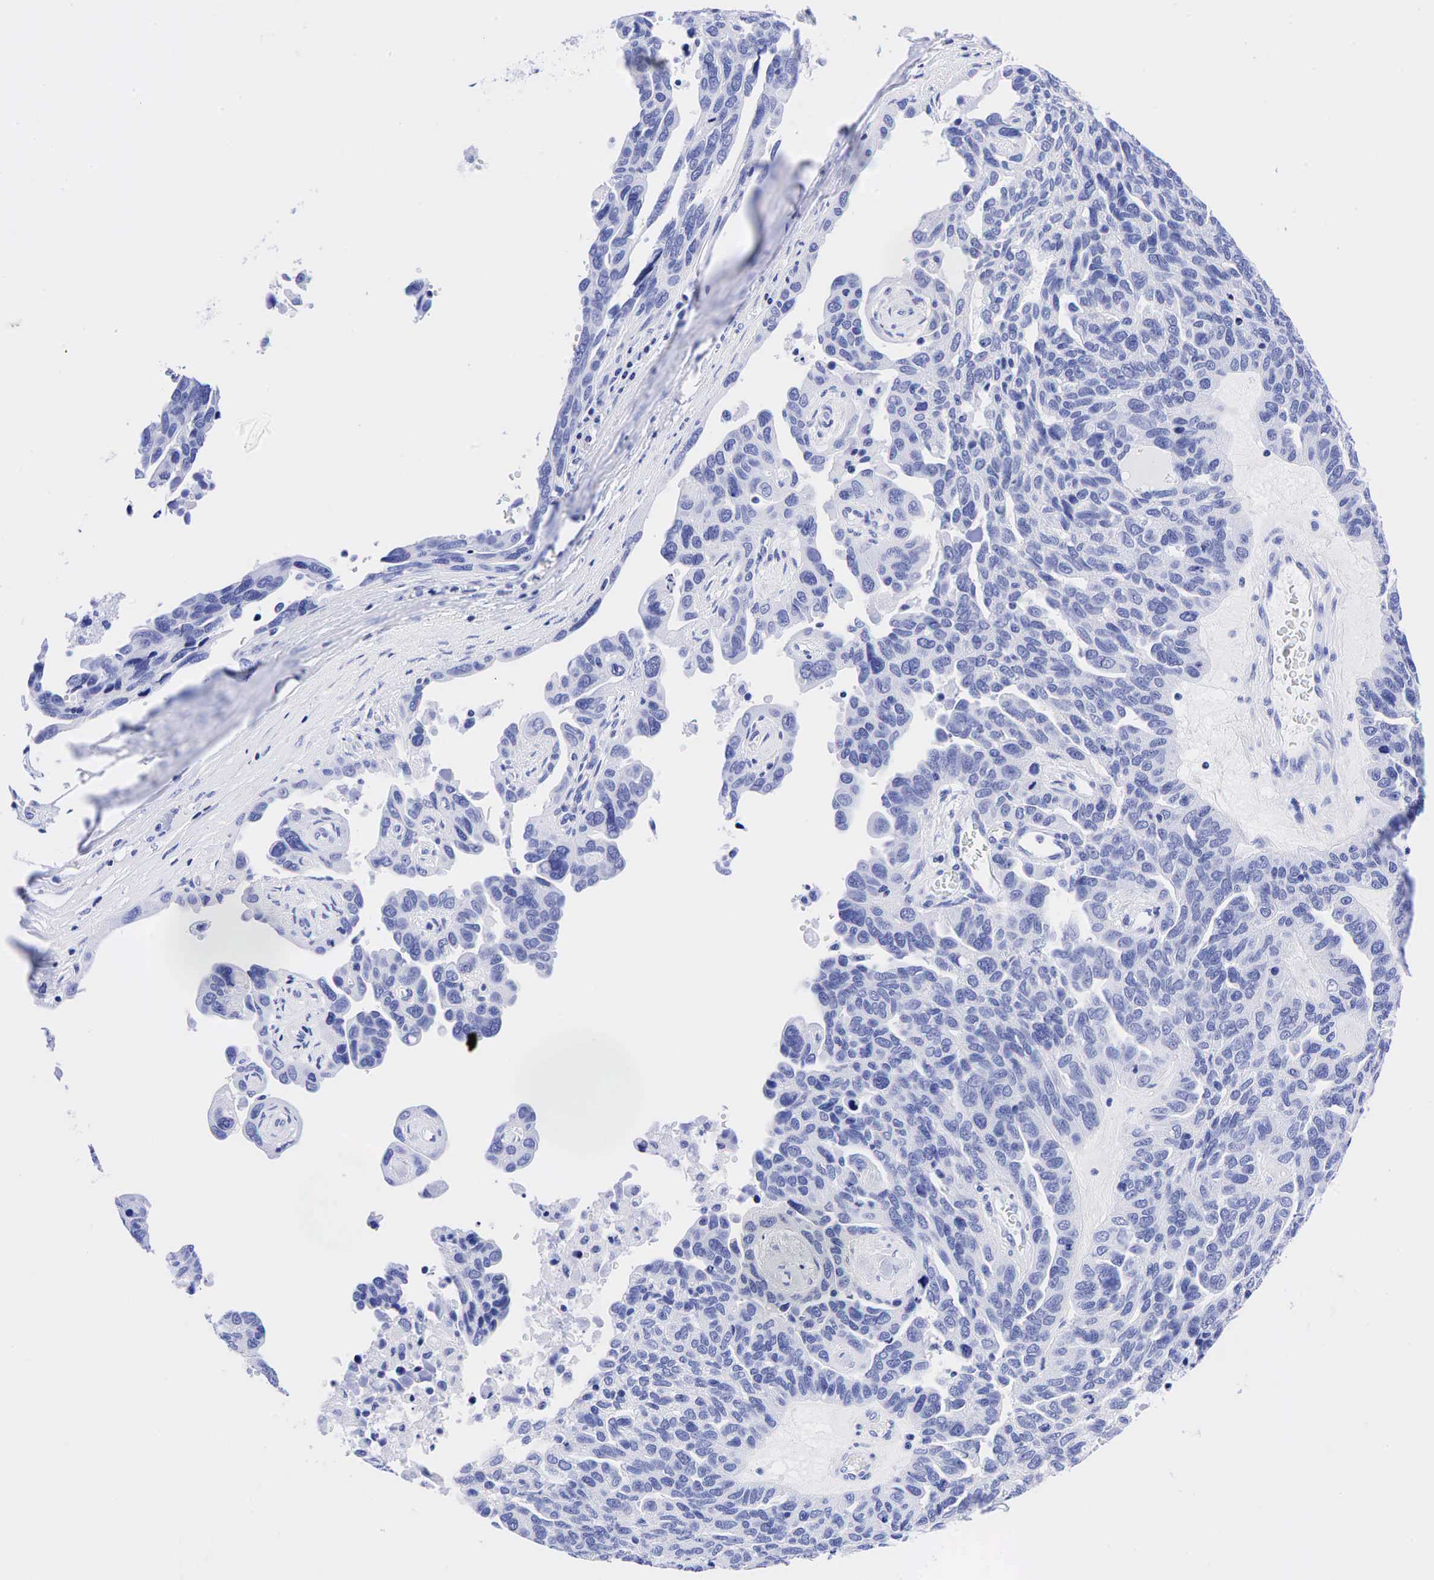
{"staining": {"intensity": "negative", "quantity": "none", "location": "none"}, "tissue": "ovarian cancer", "cell_type": "Tumor cells", "image_type": "cancer", "snomed": [{"axis": "morphology", "description": "Cystadenocarcinoma, serous, NOS"}, {"axis": "topography", "description": "Ovary"}], "caption": "Immunohistochemistry micrograph of human ovarian cancer (serous cystadenocarcinoma) stained for a protein (brown), which displays no staining in tumor cells. (Brightfield microscopy of DAB IHC at high magnification).", "gene": "CHGA", "patient": {"sex": "female", "age": 64}}